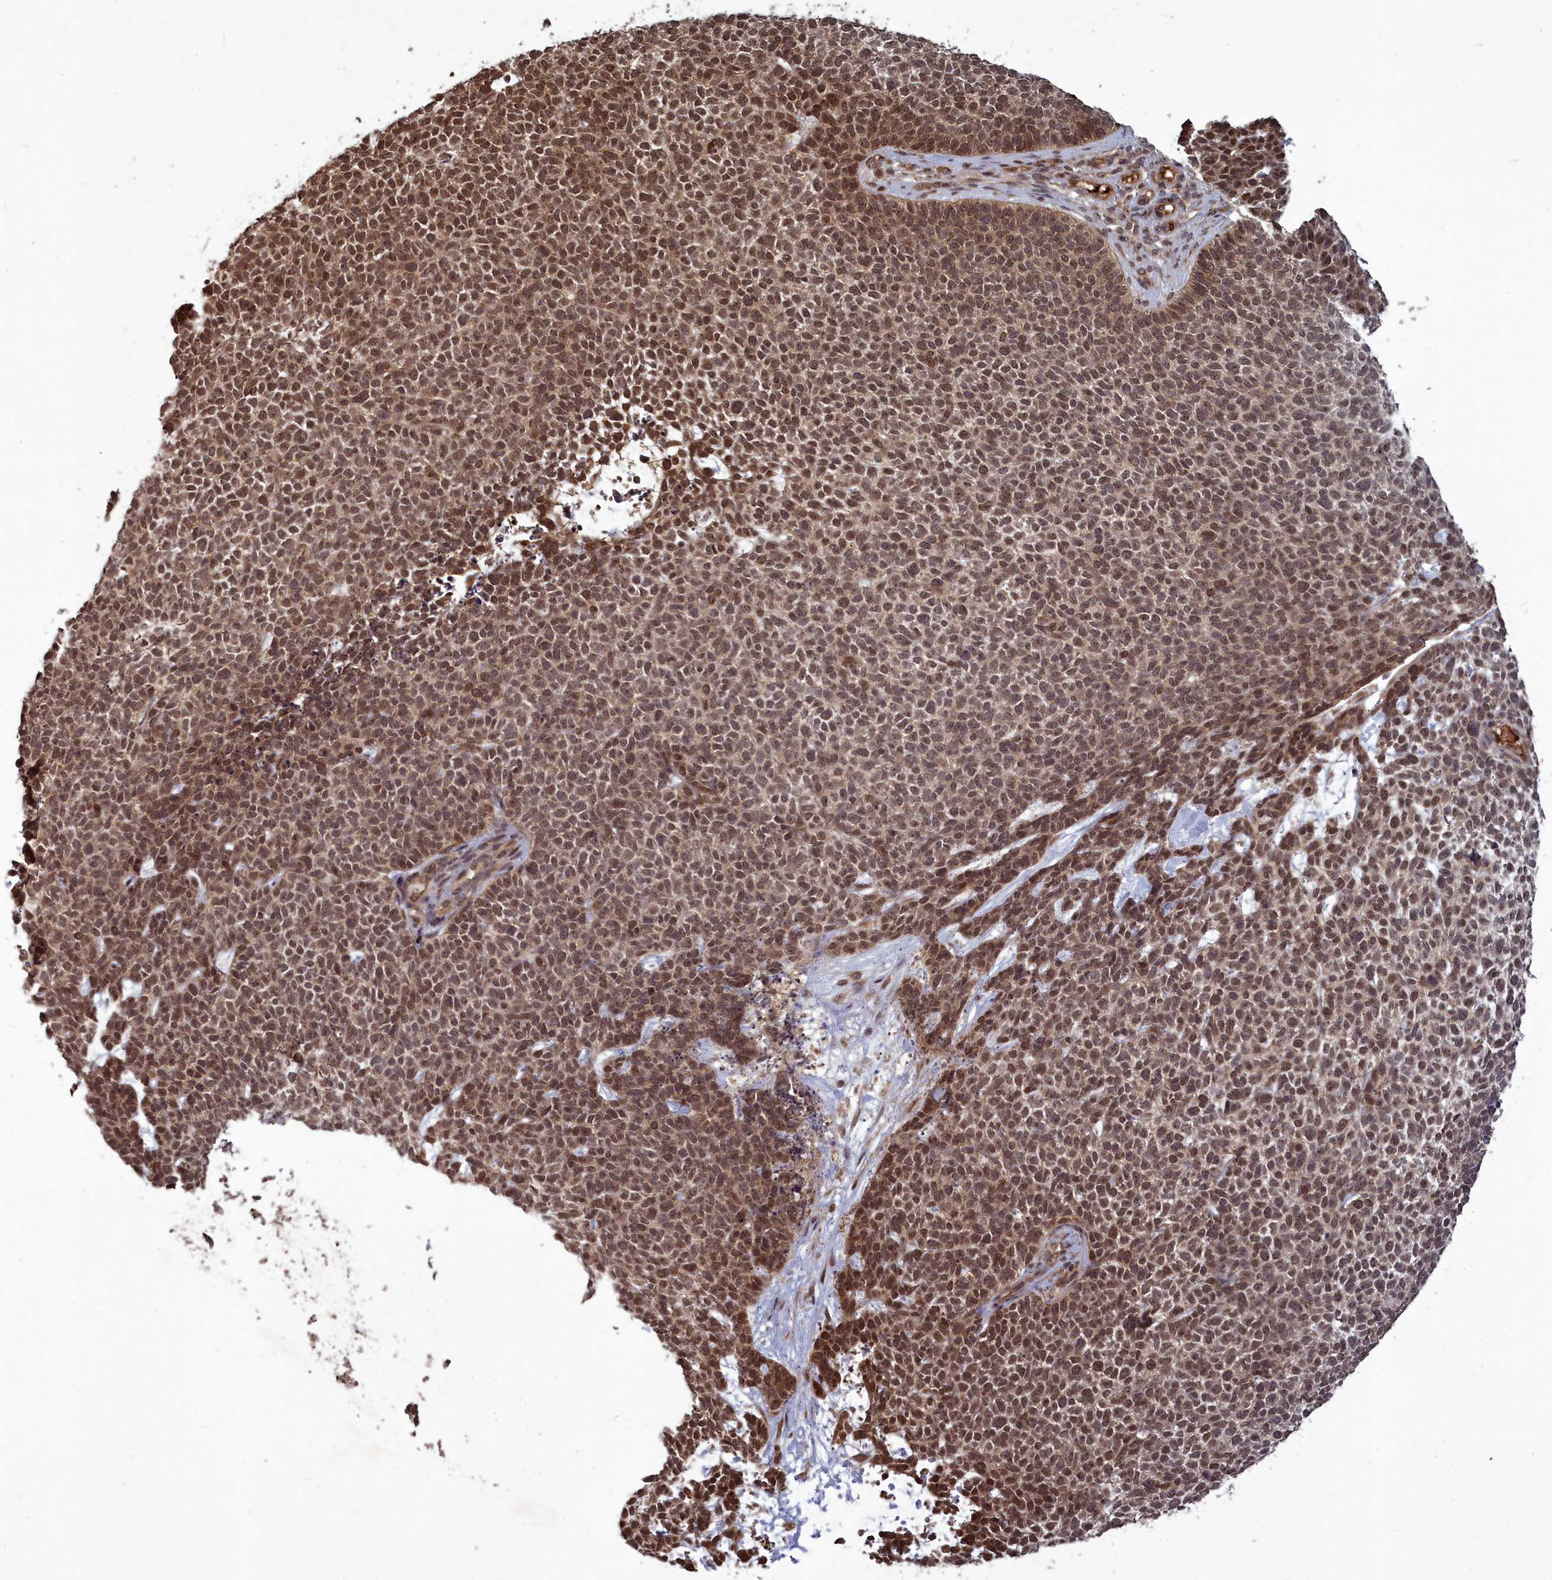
{"staining": {"intensity": "moderate", "quantity": ">75%", "location": "cytoplasmic/membranous,nuclear"}, "tissue": "skin cancer", "cell_type": "Tumor cells", "image_type": "cancer", "snomed": [{"axis": "morphology", "description": "Basal cell carcinoma"}, {"axis": "topography", "description": "Skin"}], "caption": "A micrograph showing moderate cytoplasmic/membranous and nuclear staining in approximately >75% of tumor cells in skin cancer (basal cell carcinoma), as visualized by brown immunohistochemical staining.", "gene": "SRMS", "patient": {"sex": "female", "age": 84}}